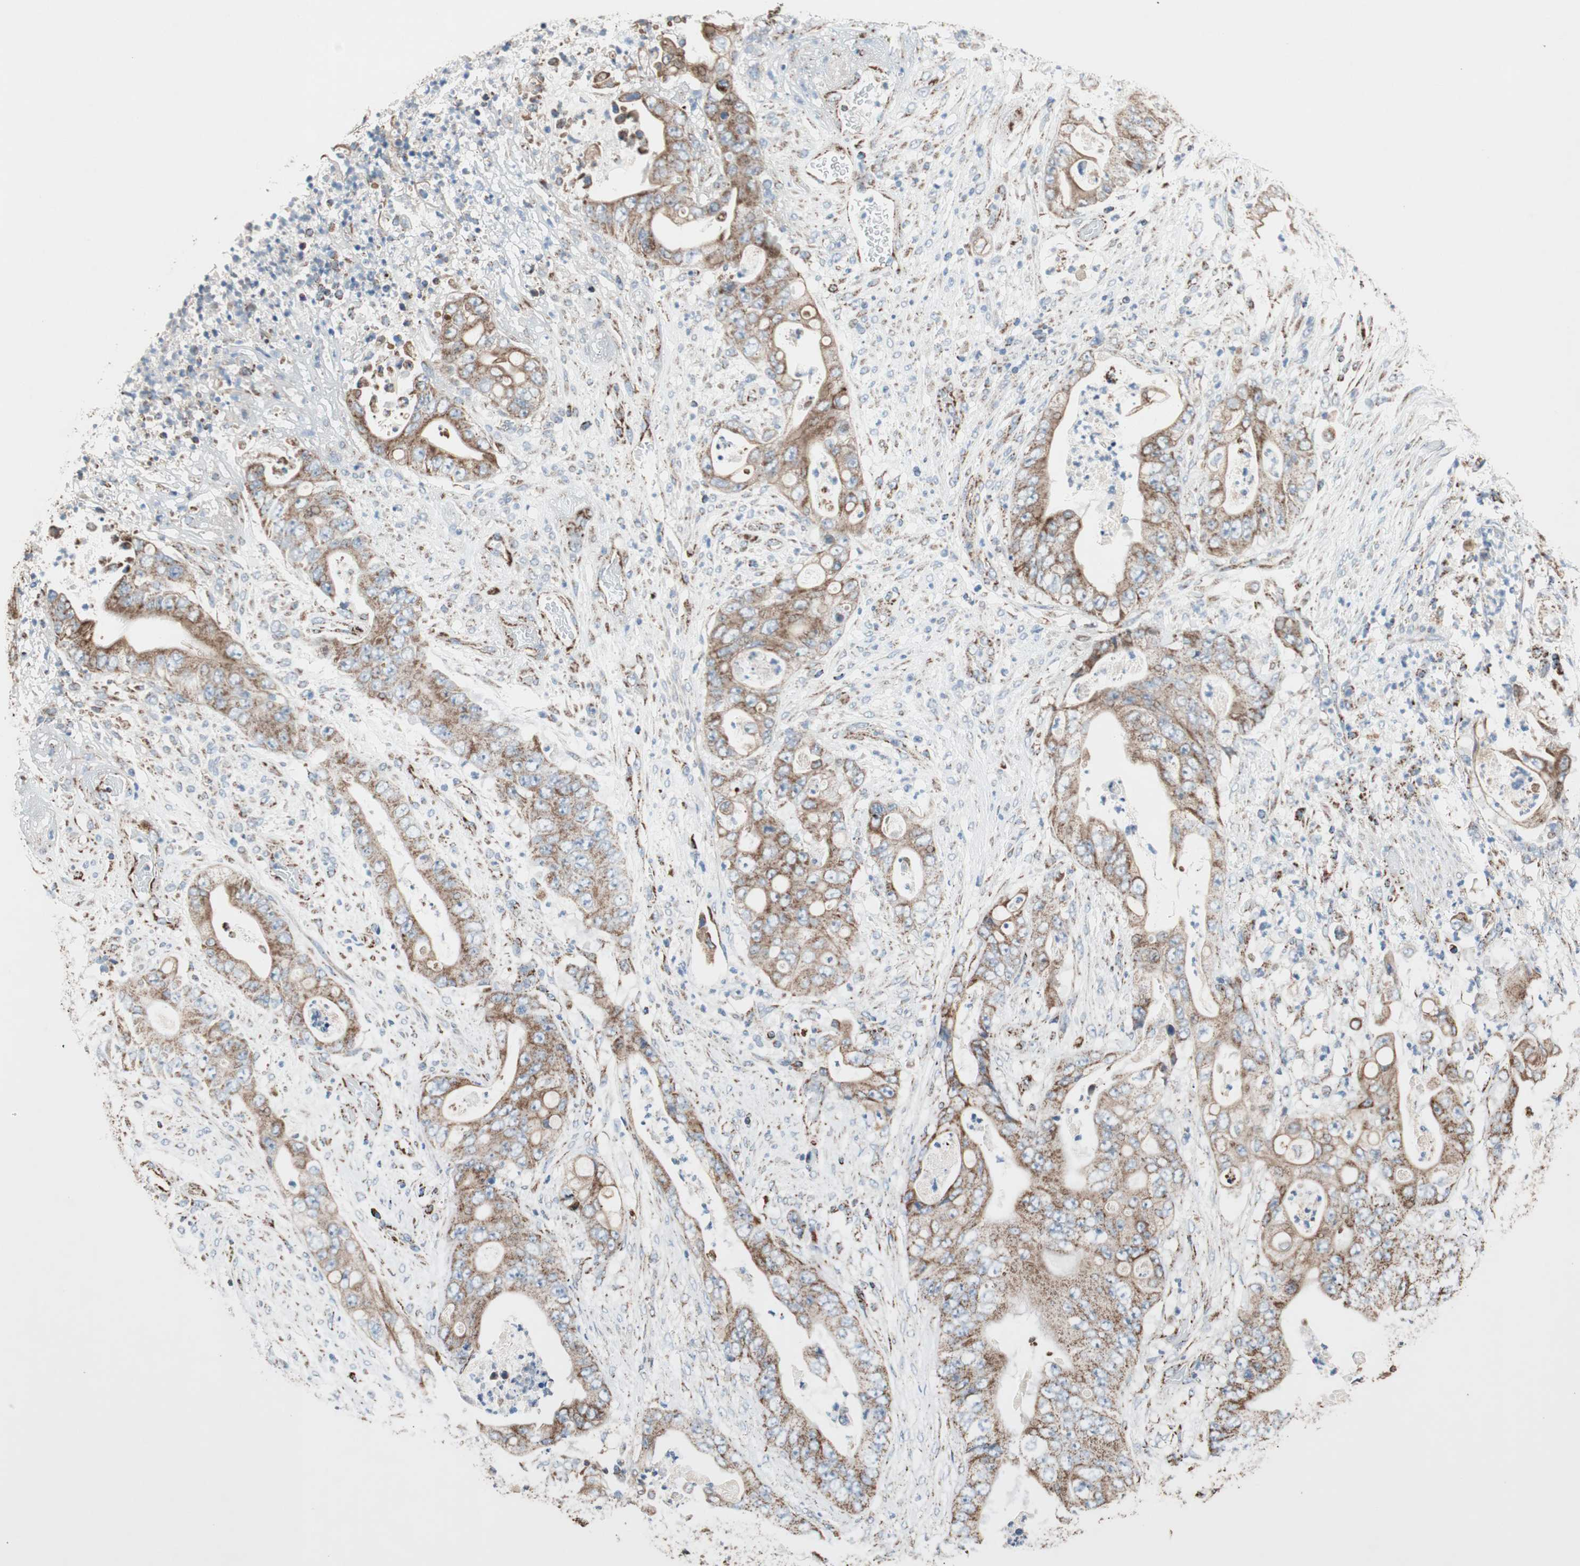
{"staining": {"intensity": "moderate", "quantity": ">75%", "location": "cytoplasmic/membranous"}, "tissue": "stomach cancer", "cell_type": "Tumor cells", "image_type": "cancer", "snomed": [{"axis": "morphology", "description": "Adenocarcinoma, NOS"}, {"axis": "topography", "description": "Stomach"}], "caption": "Immunohistochemical staining of human stomach adenocarcinoma reveals medium levels of moderate cytoplasmic/membranous protein positivity in about >75% of tumor cells.", "gene": "PCSK4", "patient": {"sex": "female", "age": 73}}